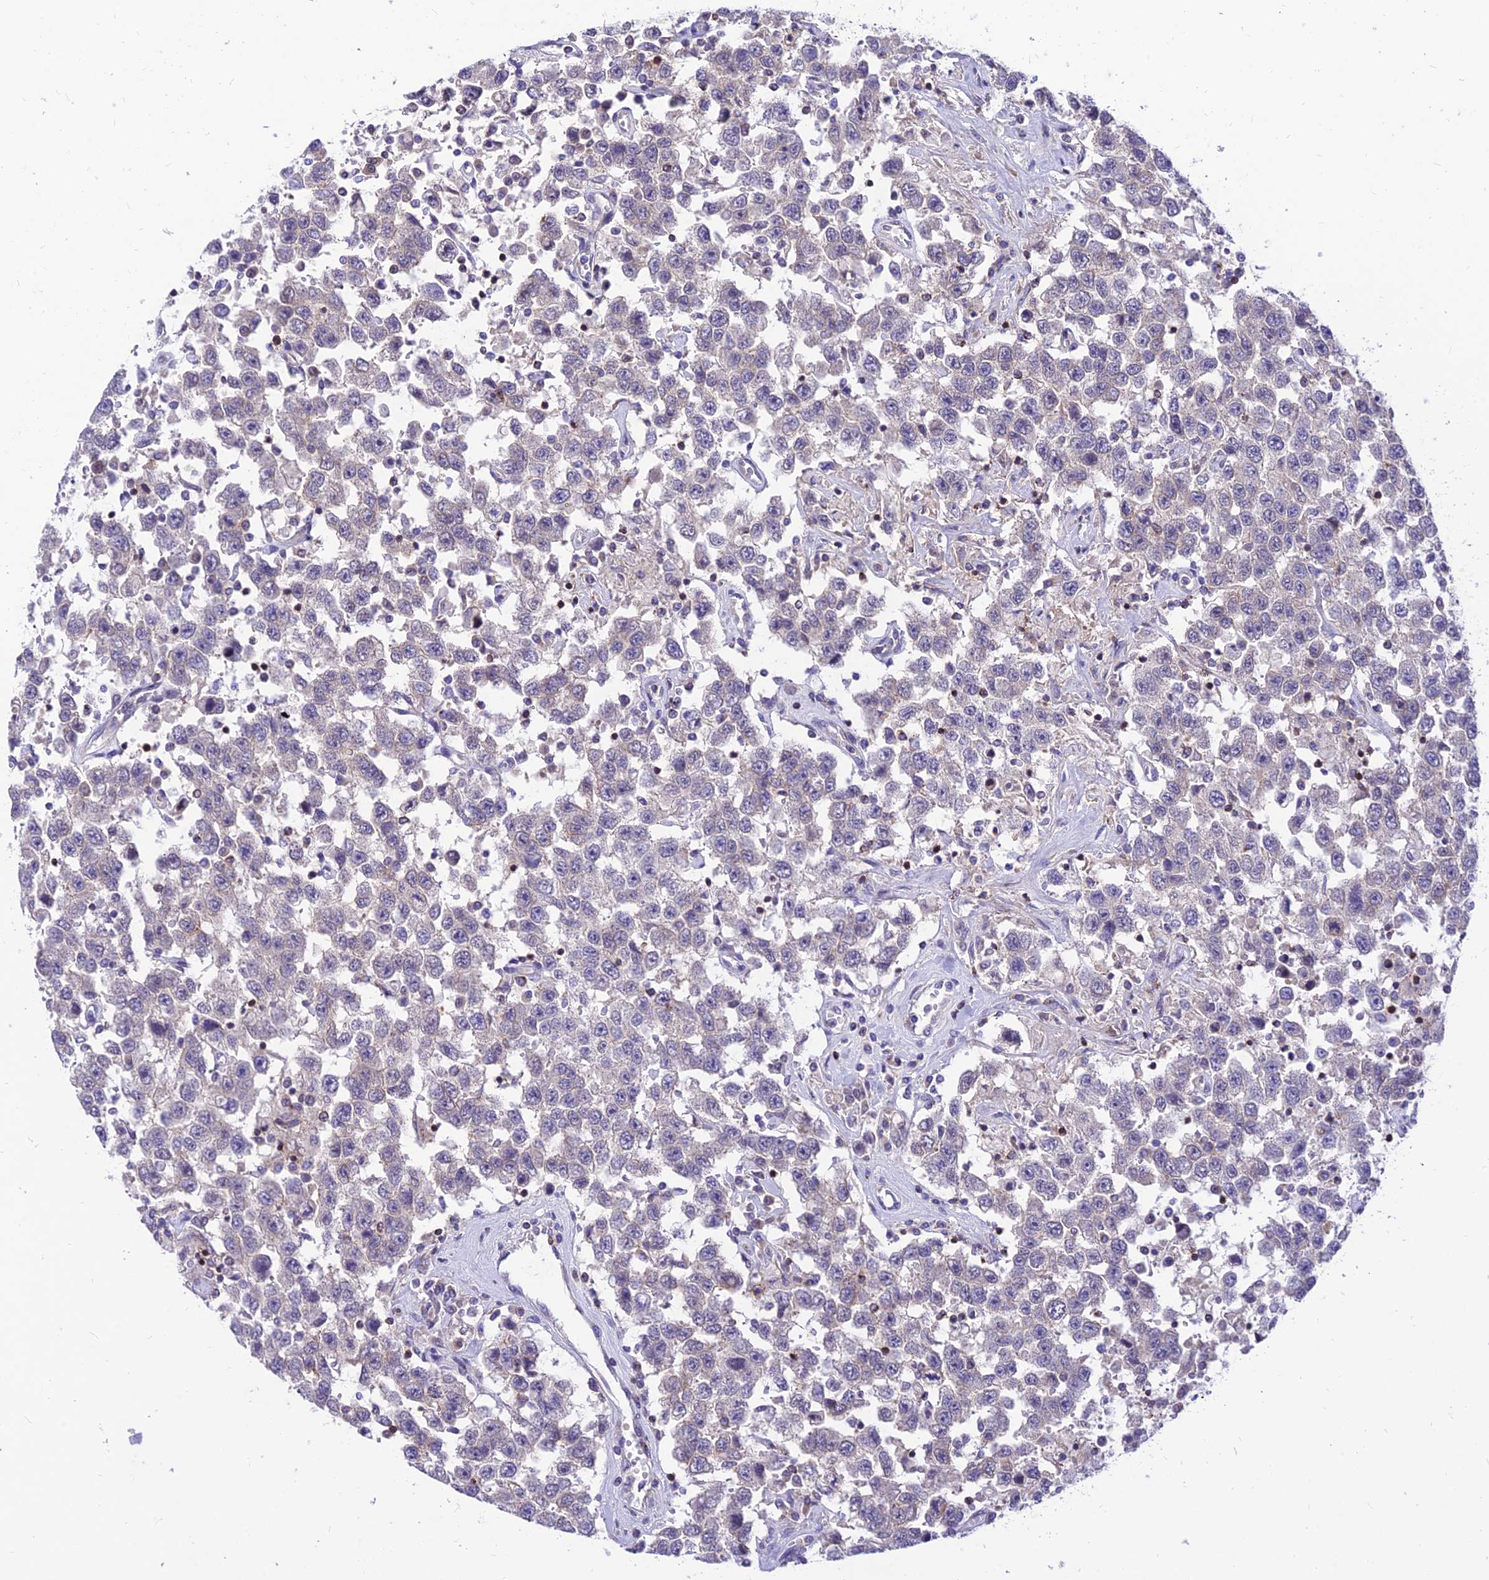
{"staining": {"intensity": "negative", "quantity": "none", "location": "none"}, "tissue": "testis cancer", "cell_type": "Tumor cells", "image_type": "cancer", "snomed": [{"axis": "morphology", "description": "Seminoma, NOS"}, {"axis": "topography", "description": "Testis"}], "caption": "A high-resolution micrograph shows immunohistochemistry staining of seminoma (testis), which demonstrates no significant staining in tumor cells. (DAB (3,3'-diaminobenzidine) immunohistochemistry (IHC) with hematoxylin counter stain).", "gene": "C6orf132", "patient": {"sex": "male", "age": 41}}